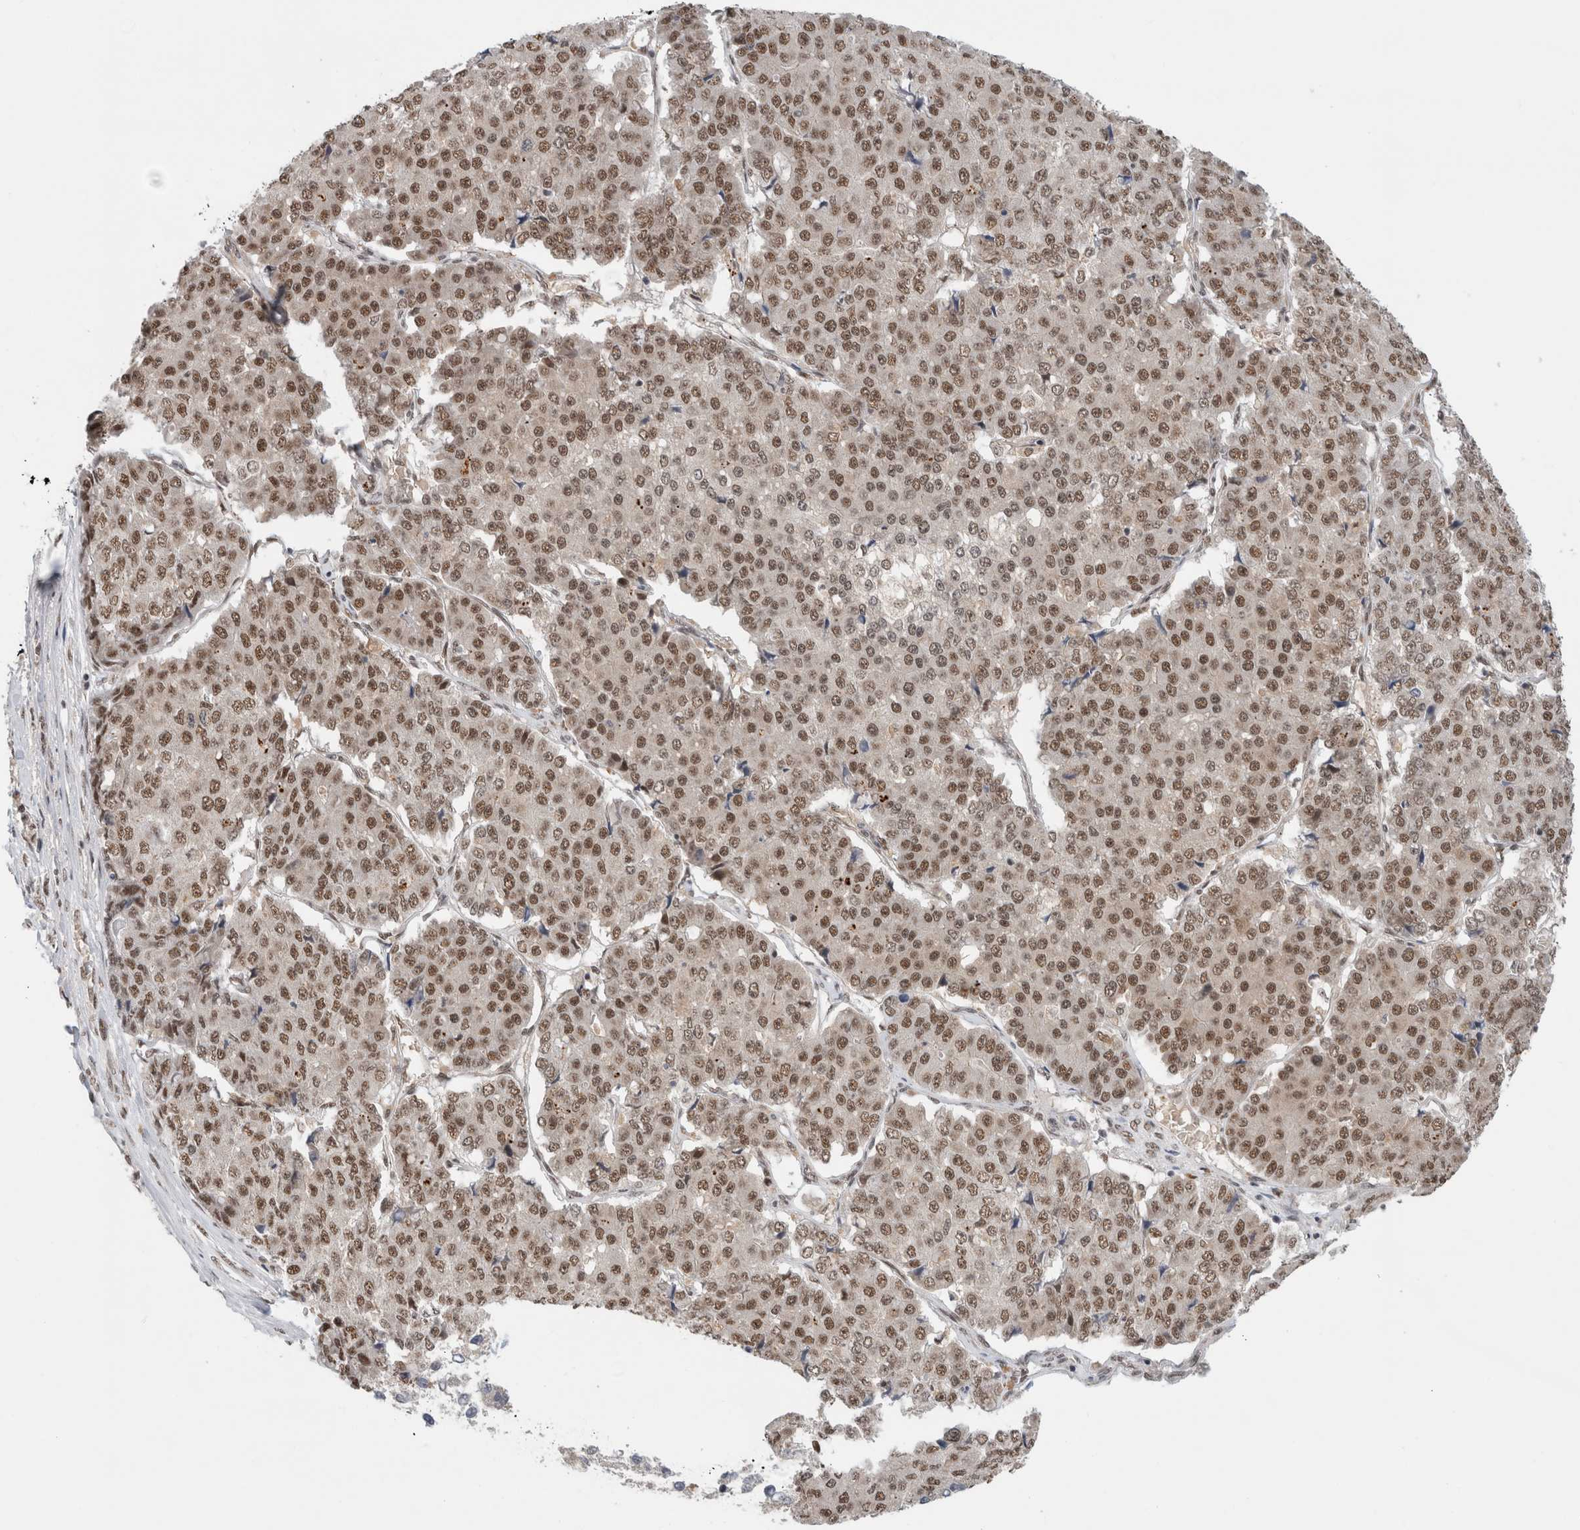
{"staining": {"intensity": "moderate", "quantity": ">75%", "location": "nuclear"}, "tissue": "pancreatic cancer", "cell_type": "Tumor cells", "image_type": "cancer", "snomed": [{"axis": "morphology", "description": "Adenocarcinoma, NOS"}, {"axis": "topography", "description": "Pancreas"}], "caption": "This is a photomicrograph of immunohistochemistry staining of pancreatic cancer (adenocarcinoma), which shows moderate staining in the nuclear of tumor cells.", "gene": "NCAPG2", "patient": {"sex": "male", "age": 50}}